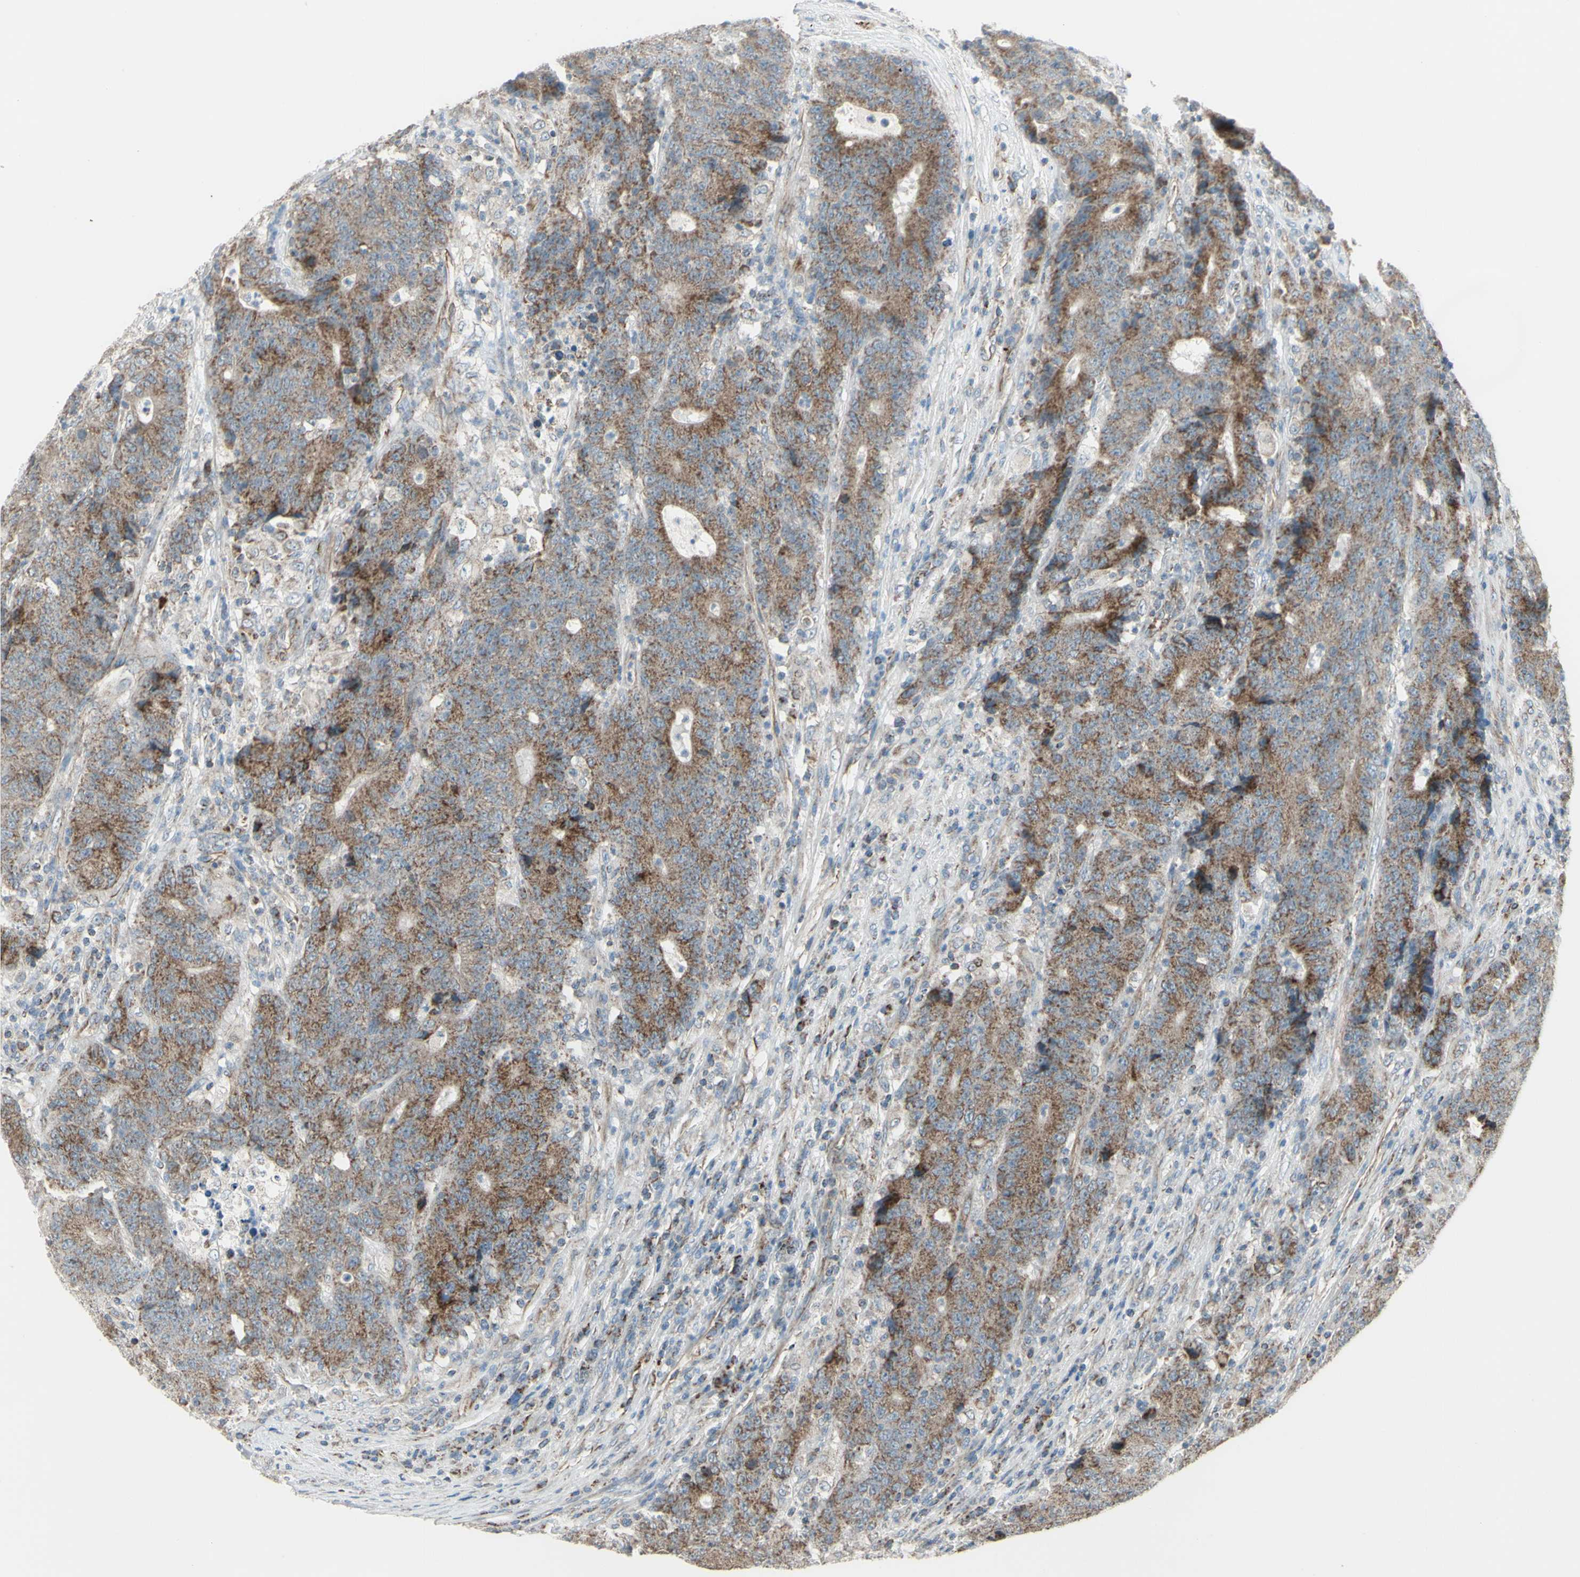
{"staining": {"intensity": "moderate", "quantity": "25%-75%", "location": "cytoplasmic/membranous"}, "tissue": "colorectal cancer", "cell_type": "Tumor cells", "image_type": "cancer", "snomed": [{"axis": "morphology", "description": "Normal tissue, NOS"}, {"axis": "morphology", "description": "Adenocarcinoma, NOS"}, {"axis": "topography", "description": "Colon"}], "caption": "Tumor cells display moderate cytoplasmic/membranous staining in approximately 25%-75% of cells in adenocarcinoma (colorectal). Using DAB (3,3'-diaminobenzidine) (brown) and hematoxylin (blue) stains, captured at high magnification using brightfield microscopy.", "gene": "FAM171B", "patient": {"sex": "female", "age": 75}}